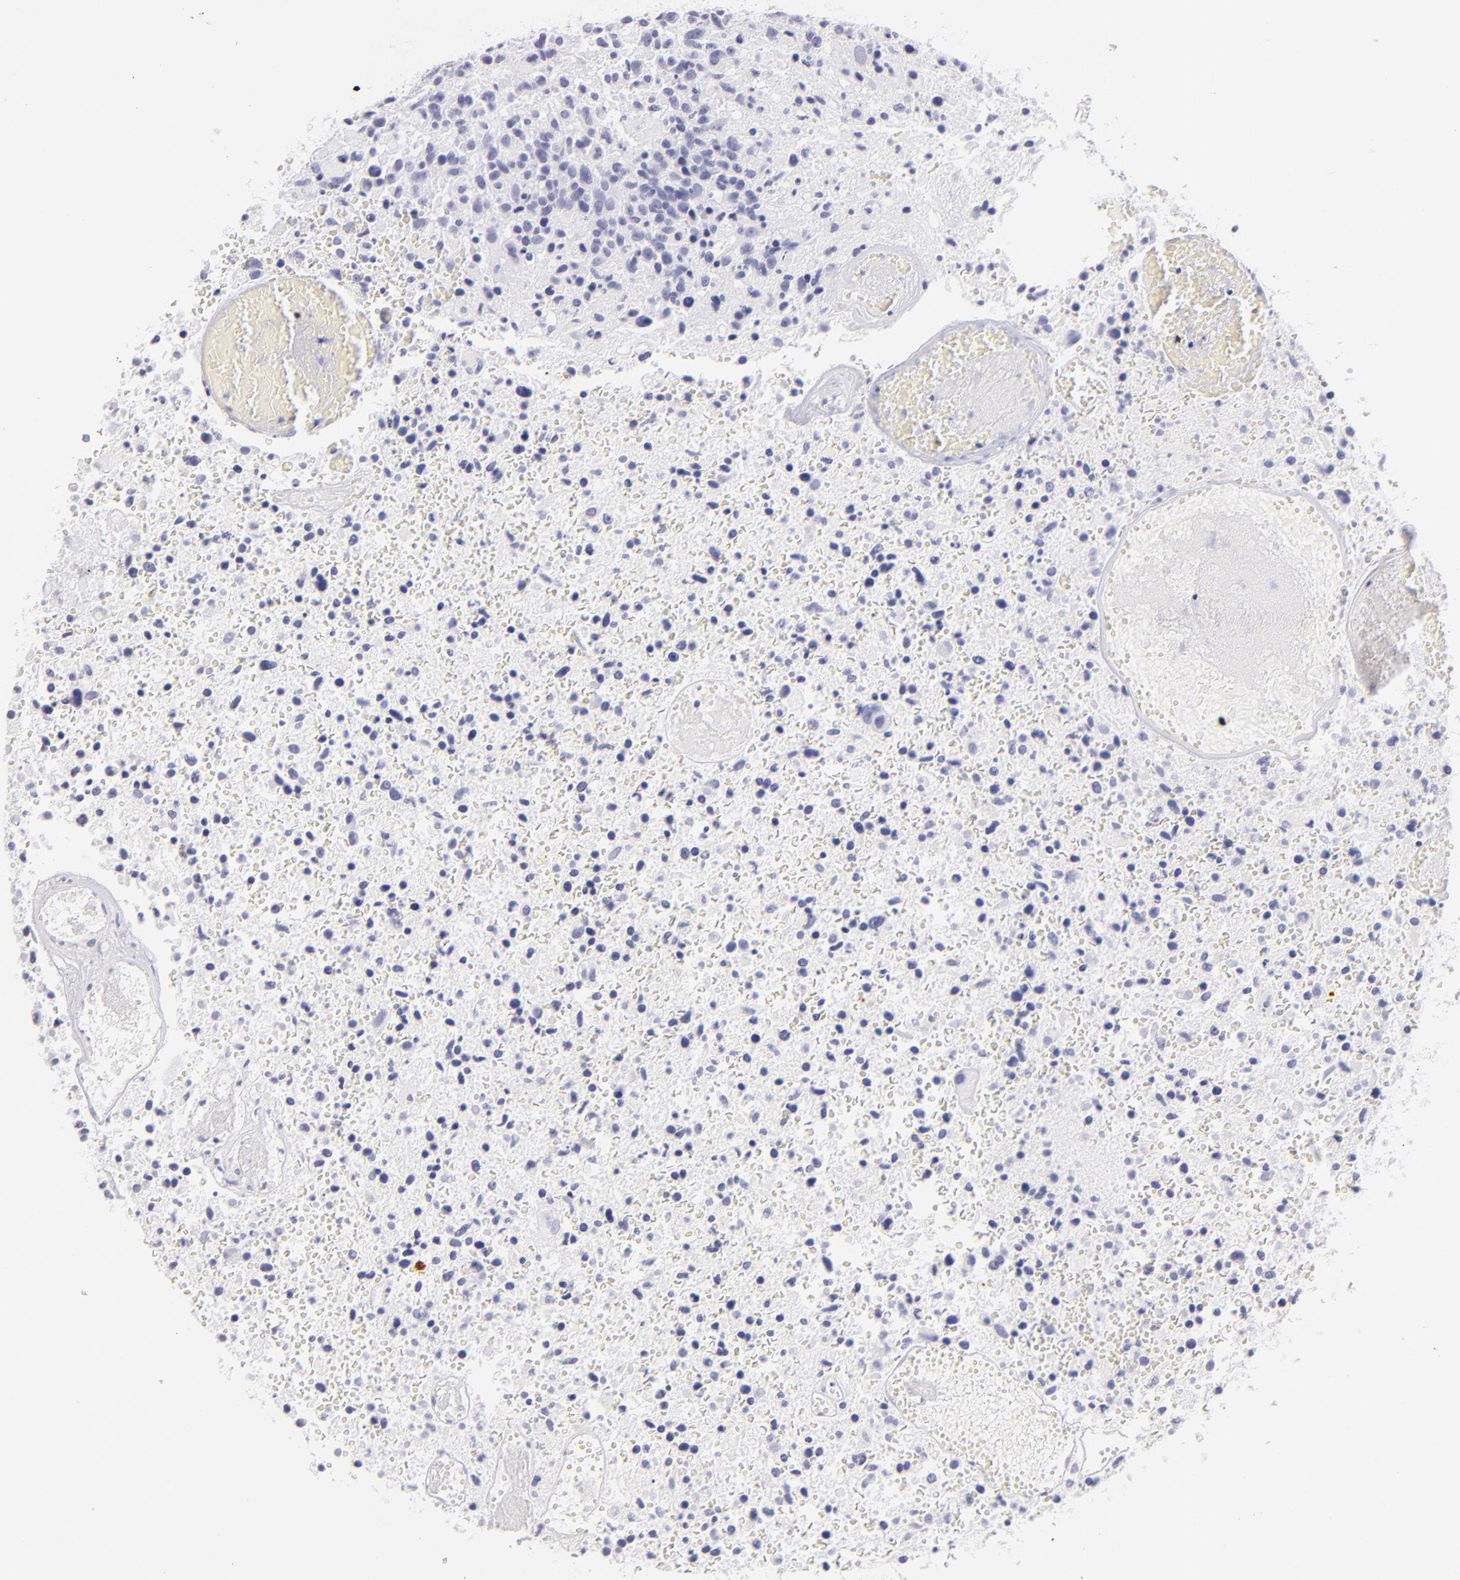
{"staining": {"intensity": "negative", "quantity": "none", "location": "none"}, "tissue": "glioma", "cell_type": "Tumor cells", "image_type": "cancer", "snomed": [{"axis": "morphology", "description": "Glioma, malignant, High grade"}, {"axis": "topography", "description": "Brain"}], "caption": "Malignant glioma (high-grade) was stained to show a protein in brown. There is no significant positivity in tumor cells.", "gene": "PRF1", "patient": {"sex": "male", "age": 72}}